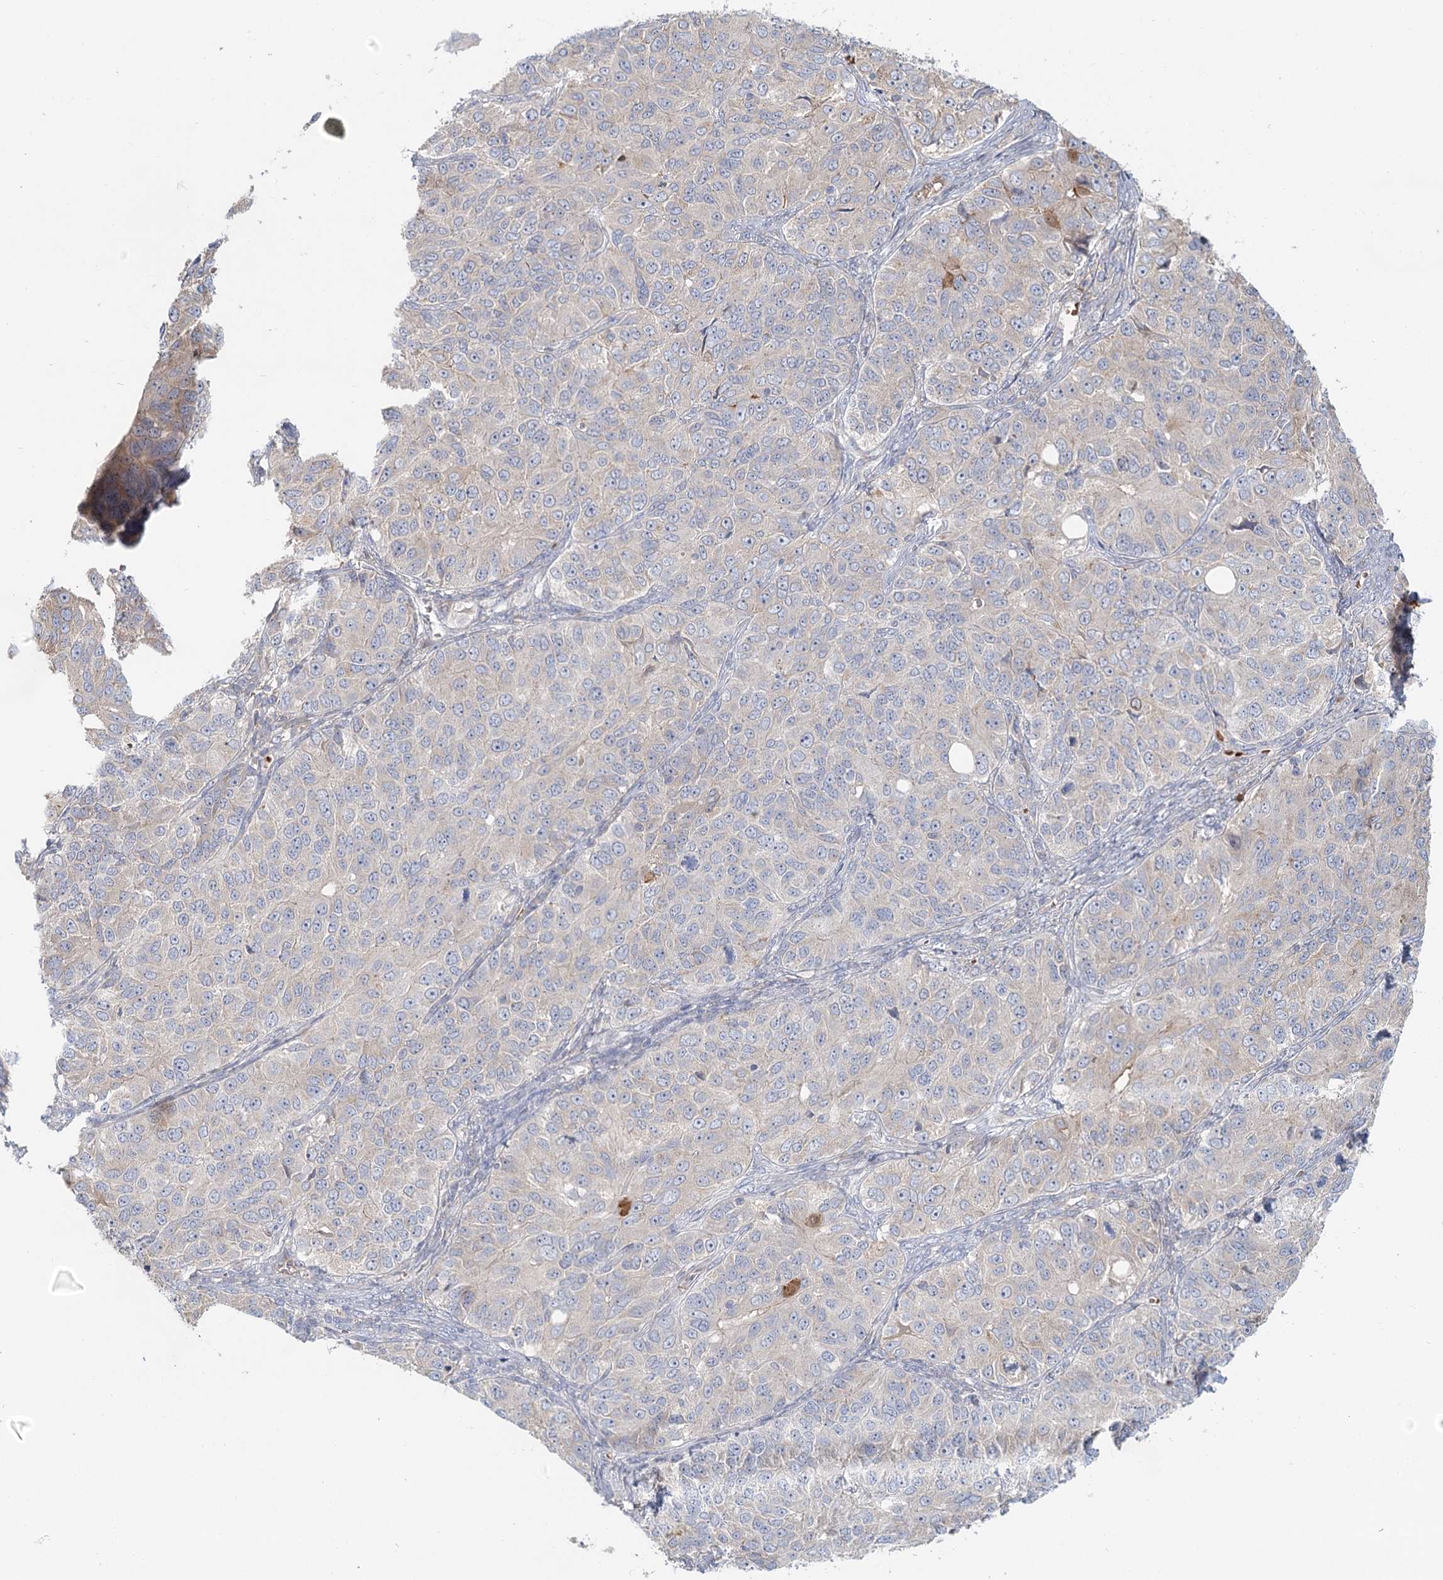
{"staining": {"intensity": "negative", "quantity": "none", "location": "none"}, "tissue": "ovarian cancer", "cell_type": "Tumor cells", "image_type": "cancer", "snomed": [{"axis": "morphology", "description": "Carcinoma, endometroid"}, {"axis": "topography", "description": "Ovary"}], "caption": "Human endometroid carcinoma (ovarian) stained for a protein using IHC demonstrates no staining in tumor cells.", "gene": "ANKRD16", "patient": {"sex": "female", "age": 51}}